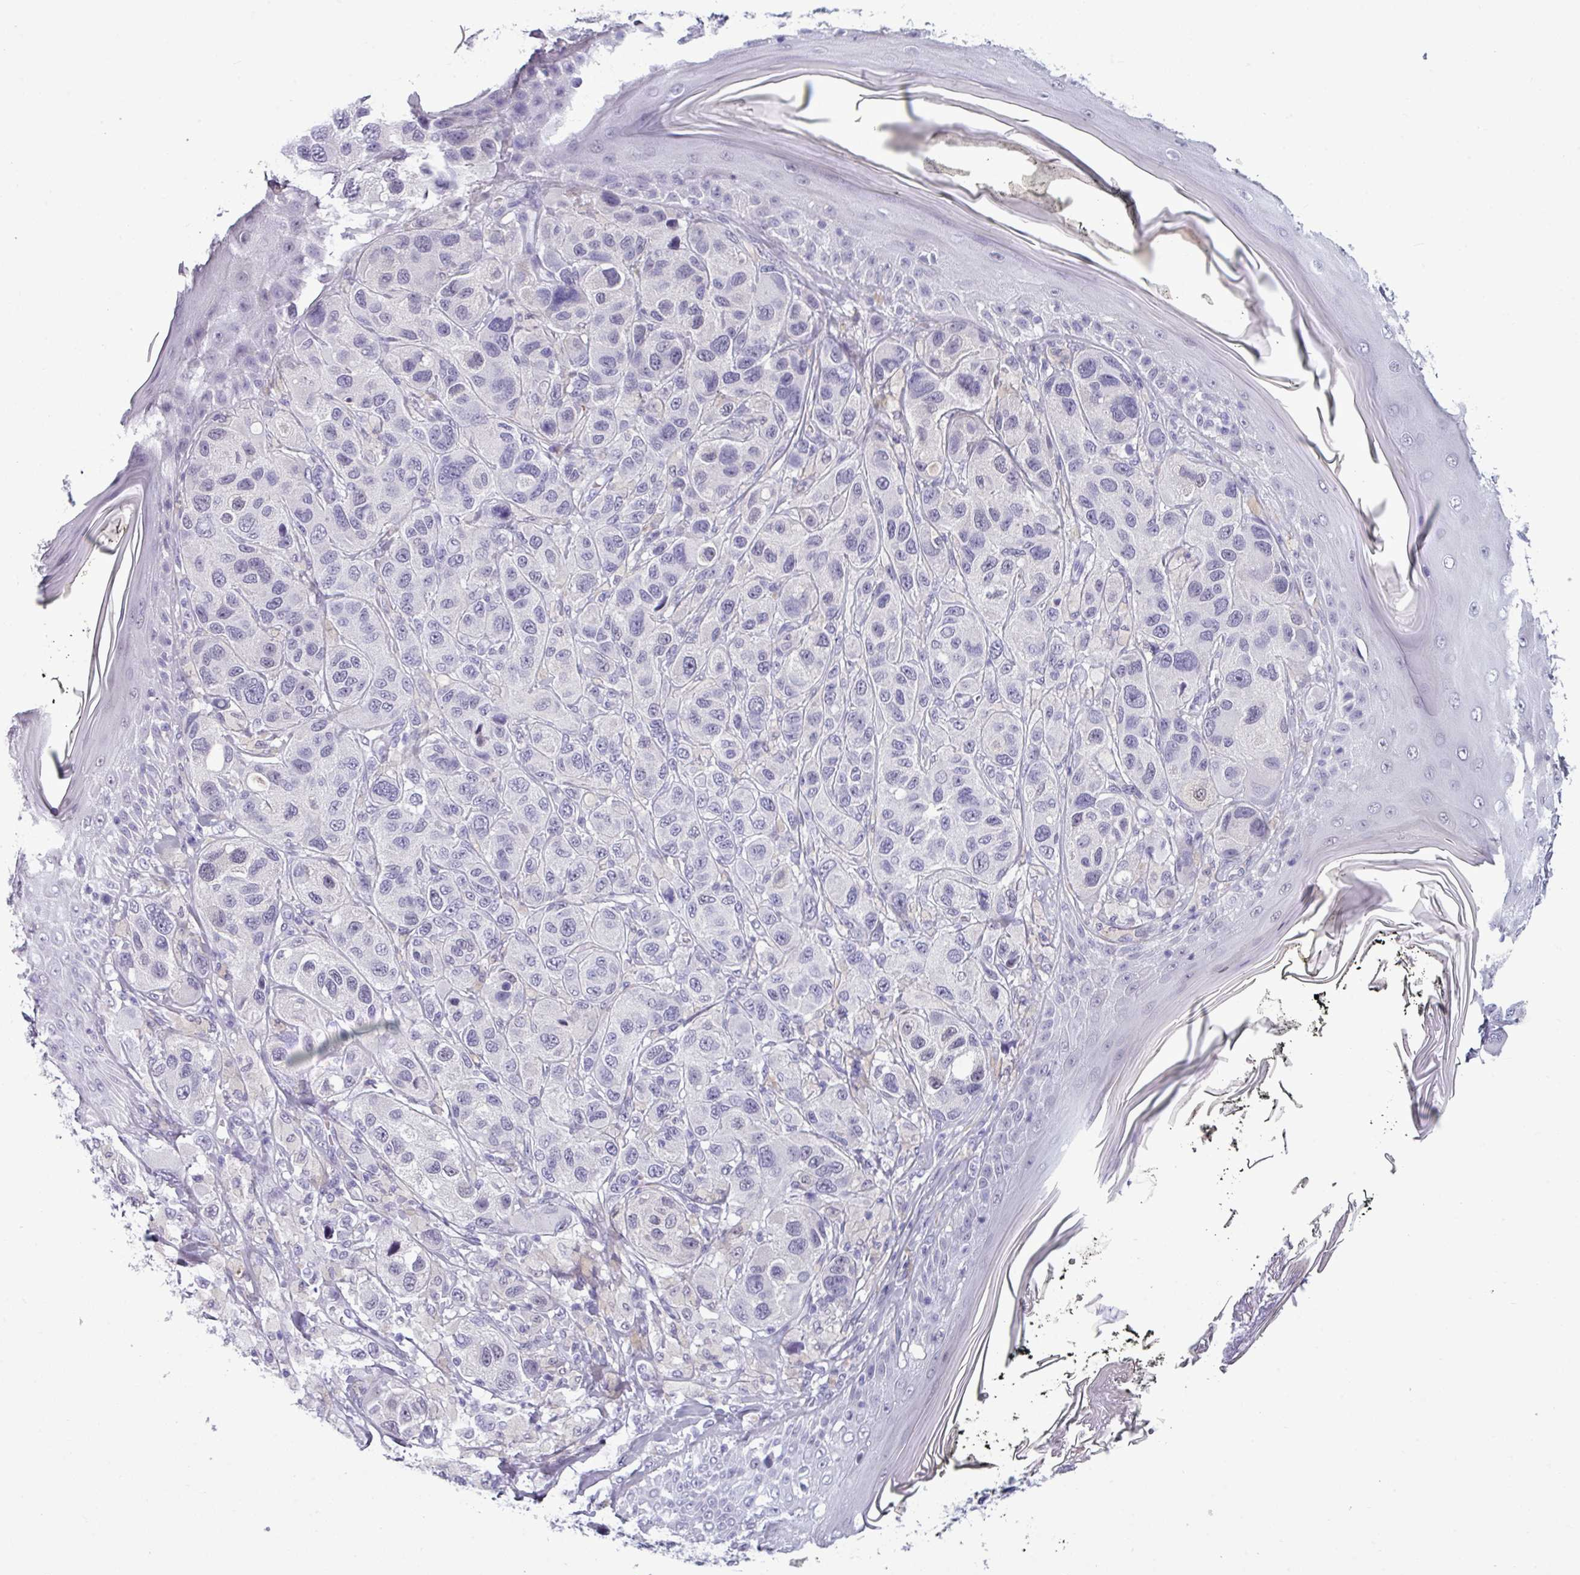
{"staining": {"intensity": "negative", "quantity": "none", "location": "none"}, "tissue": "melanoma", "cell_type": "Tumor cells", "image_type": "cancer", "snomed": [{"axis": "morphology", "description": "Malignant melanoma, NOS"}, {"axis": "topography", "description": "Skin"}], "caption": "The micrograph exhibits no significant positivity in tumor cells of melanoma.", "gene": "SRGAP1", "patient": {"sex": "male", "age": 42}}